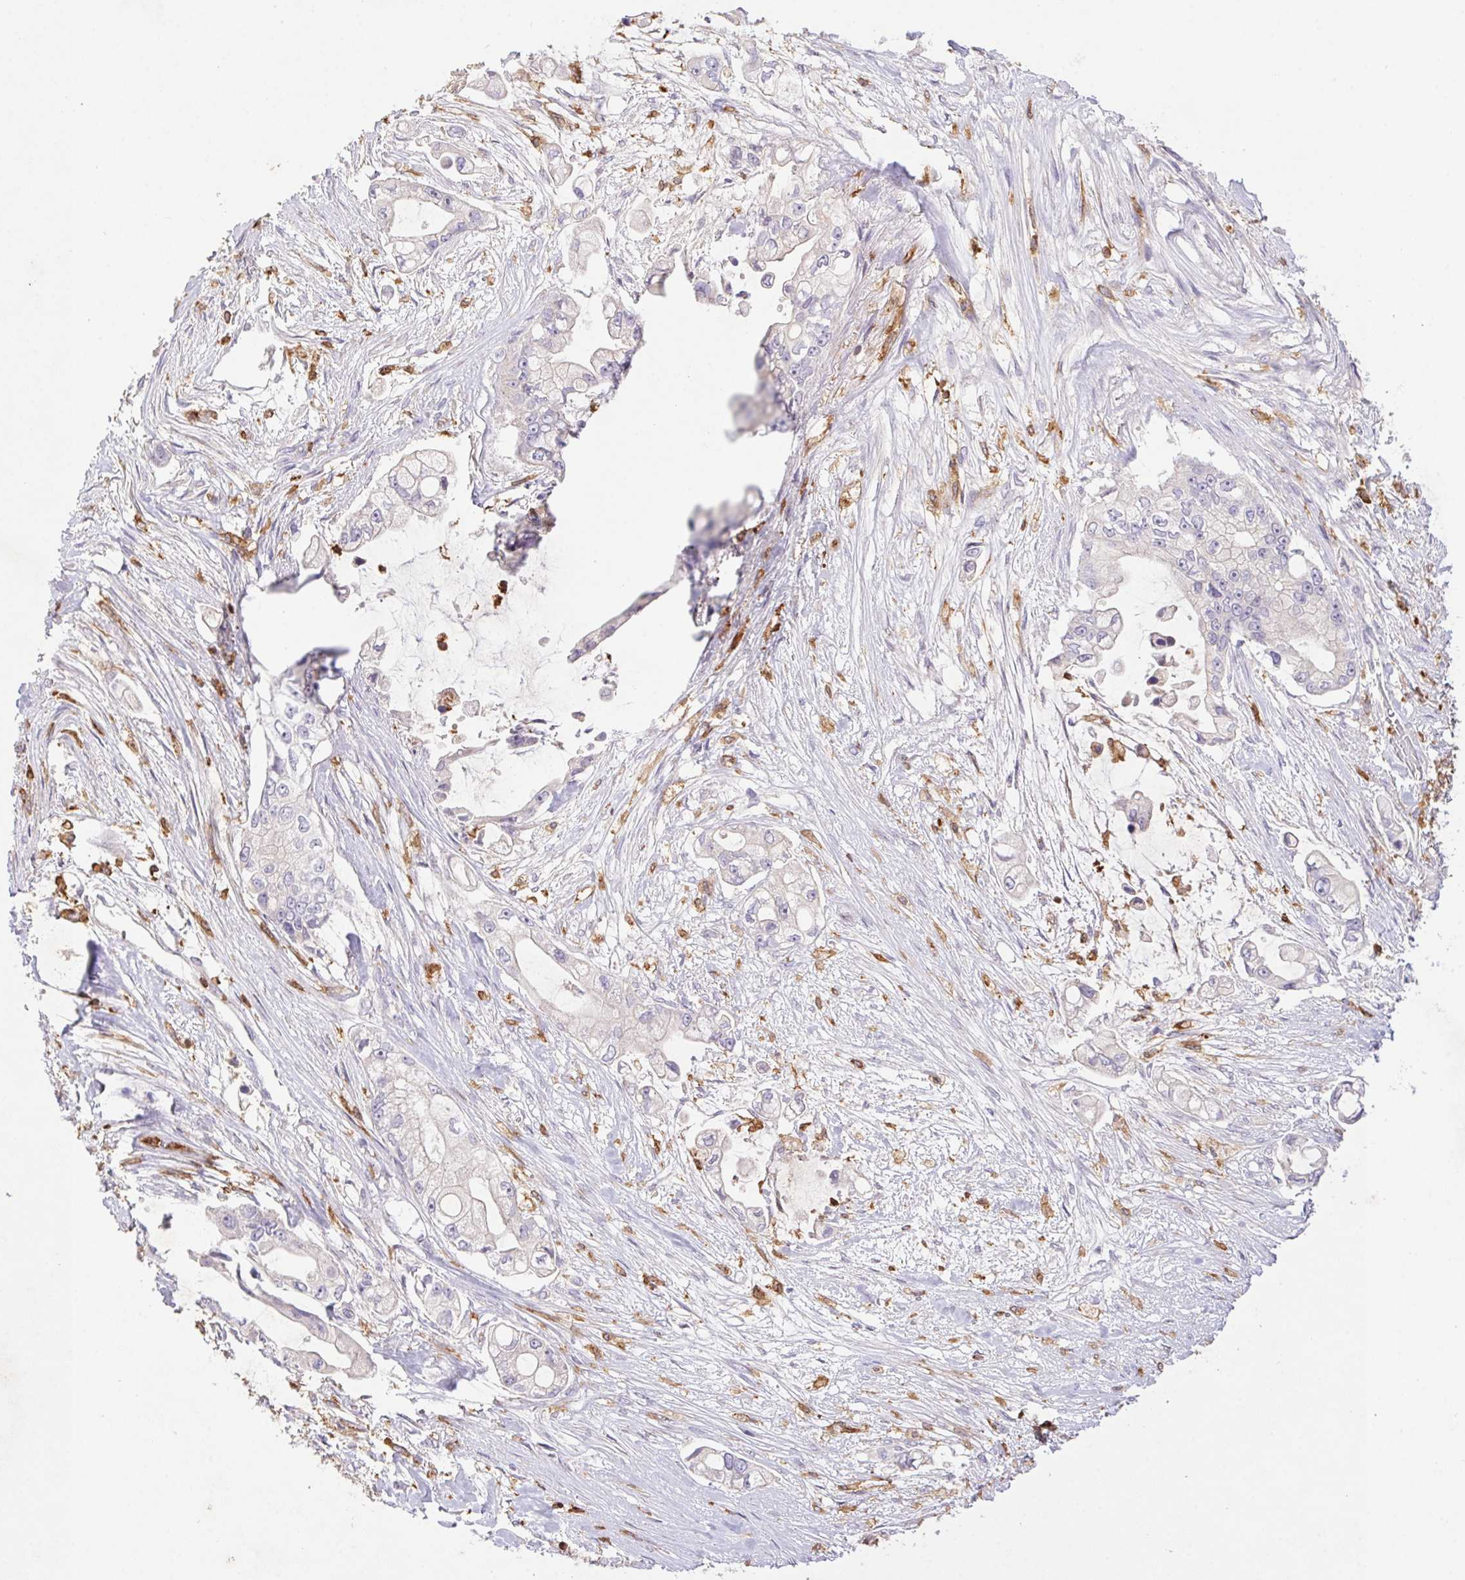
{"staining": {"intensity": "negative", "quantity": "none", "location": "none"}, "tissue": "pancreatic cancer", "cell_type": "Tumor cells", "image_type": "cancer", "snomed": [{"axis": "morphology", "description": "Adenocarcinoma, NOS"}, {"axis": "topography", "description": "Pancreas"}], "caption": "Protein analysis of pancreatic cancer (adenocarcinoma) demonstrates no significant staining in tumor cells.", "gene": "APBB1IP", "patient": {"sex": "female", "age": 69}}